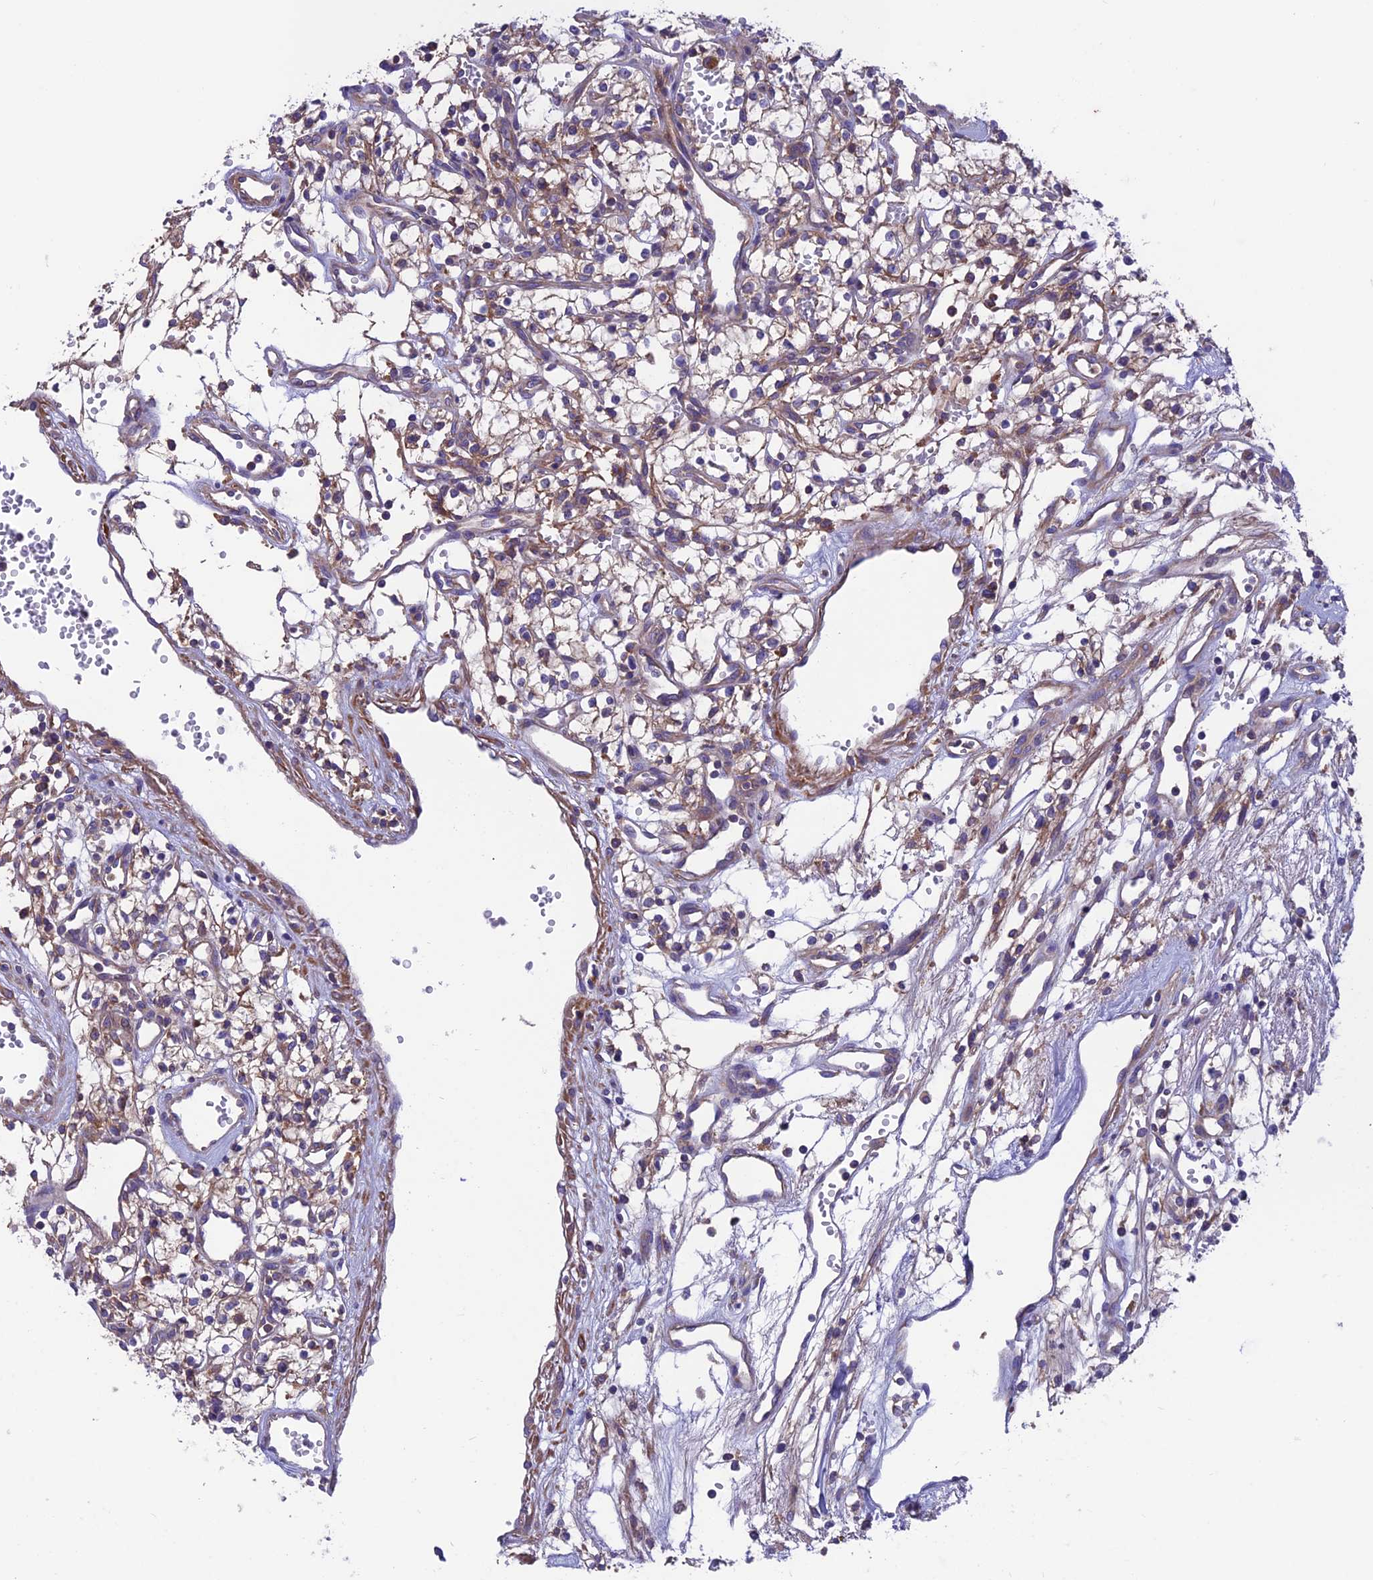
{"staining": {"intensity": "weak", "quantity": "25%-75%", "location": "cytoplasmic/membranous"}, "tissue": "renal cancer", "cell_type": "Tumor cells", "image_type": "cancer", "snomed": [{"axis": "morphology", "description": "Adenocarcinoma, NOS"}, {"axis": "topography", "description": "Kidney"}], "caption": "Renal cancer stained for a protein reveals weak cytoplasmic/membranous positivity in tumor cells.", "gene": "VPS16", "patient": {"sex": "male", "age": 59}}